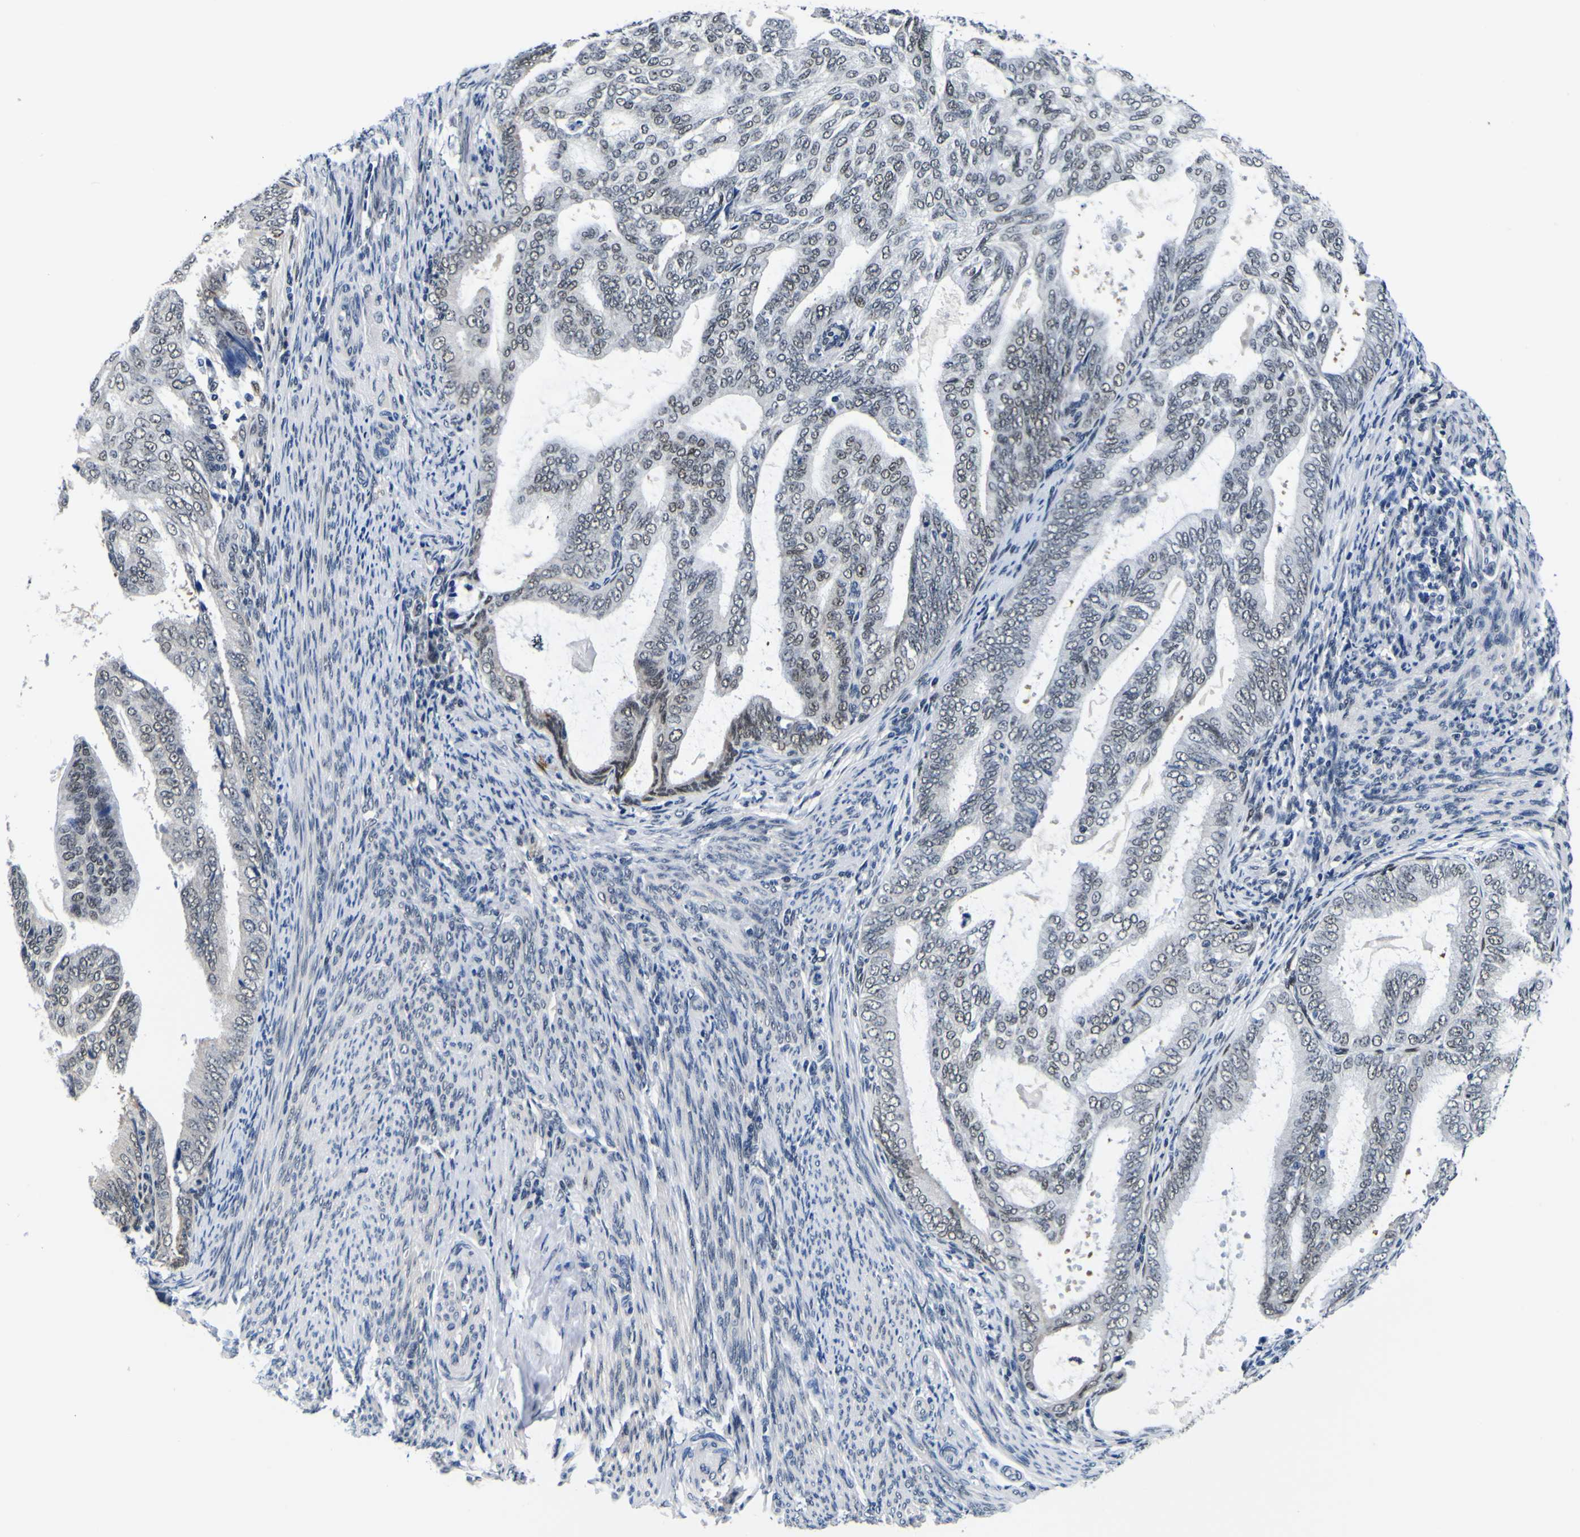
{"staining": {"intensity": "weak", "quantity": "<25%", "location": "nuclear"}, "tissue": "endometrial cancer", "cell_type": "Tumor cells", "image_type": "cancer", "snomed": [{"axis": "morphology", "description": "Adenocarcinoma, NOS"}, {"axis": "topography", "description": "Endometrium"}], "caption": "This is an immunohistochemistry image of endometrial adenocarcinoma. There is no expression in tumor cells.", "gene": "CUL4B", "patient": {"sex": "female", "age": 58}}